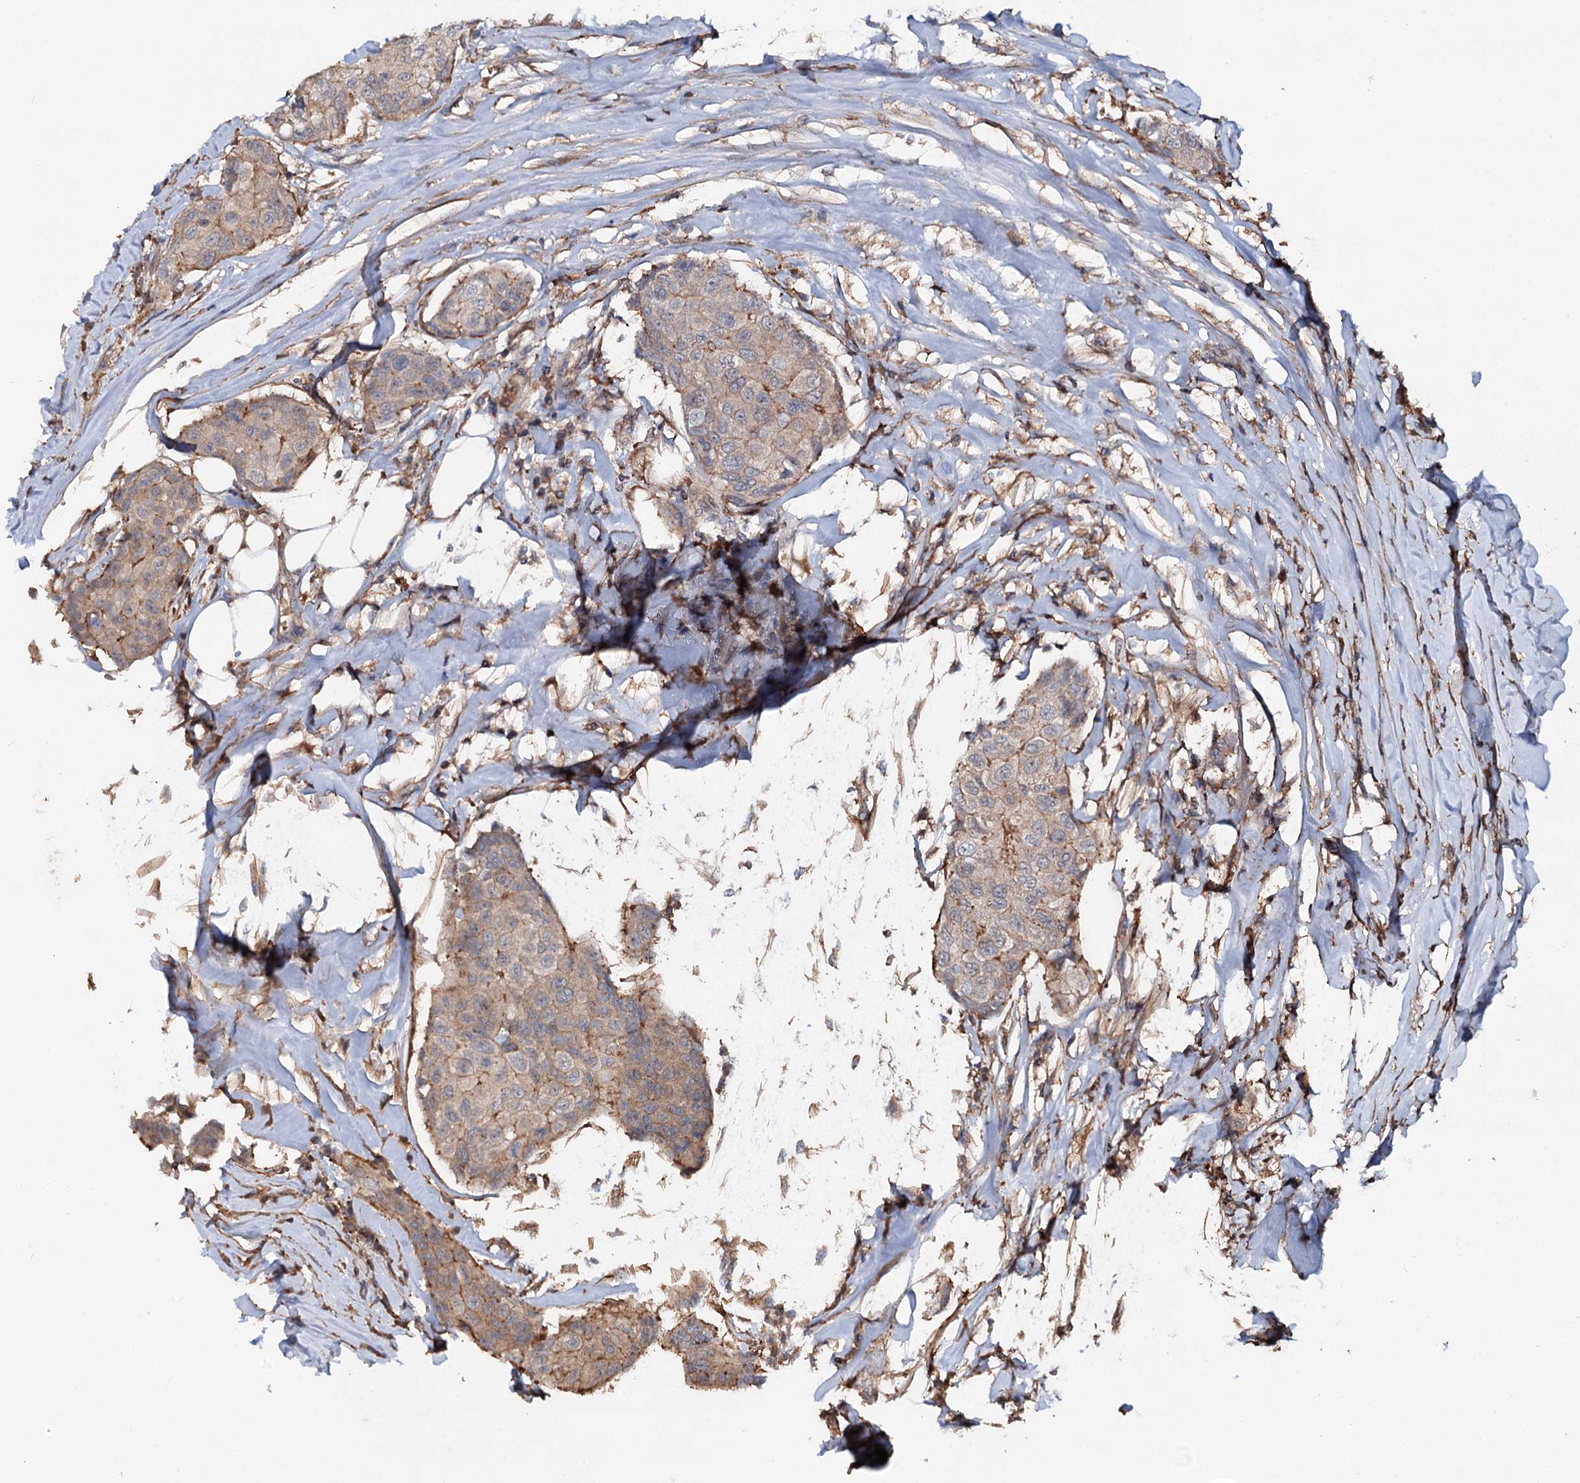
{"staining": {"intensity": "moderate", "quantity": "<25%", "location": "cytoplasmic/membranous"}, "tissue": "breast cancer", "cell_type": "Tumor cells", "image_type": "cancer", "snomed": [{"axis": "morphology", "description": "Duct carcinoma"}, {"axis": "topography", "description": "Breast"}], "caption": "Human breast intraductal carcinoma stained with a protein marker reveals moderate staining in tumor cells.", "gene": "GRIP1", "patient": {"sex": "female", "age": 80}}